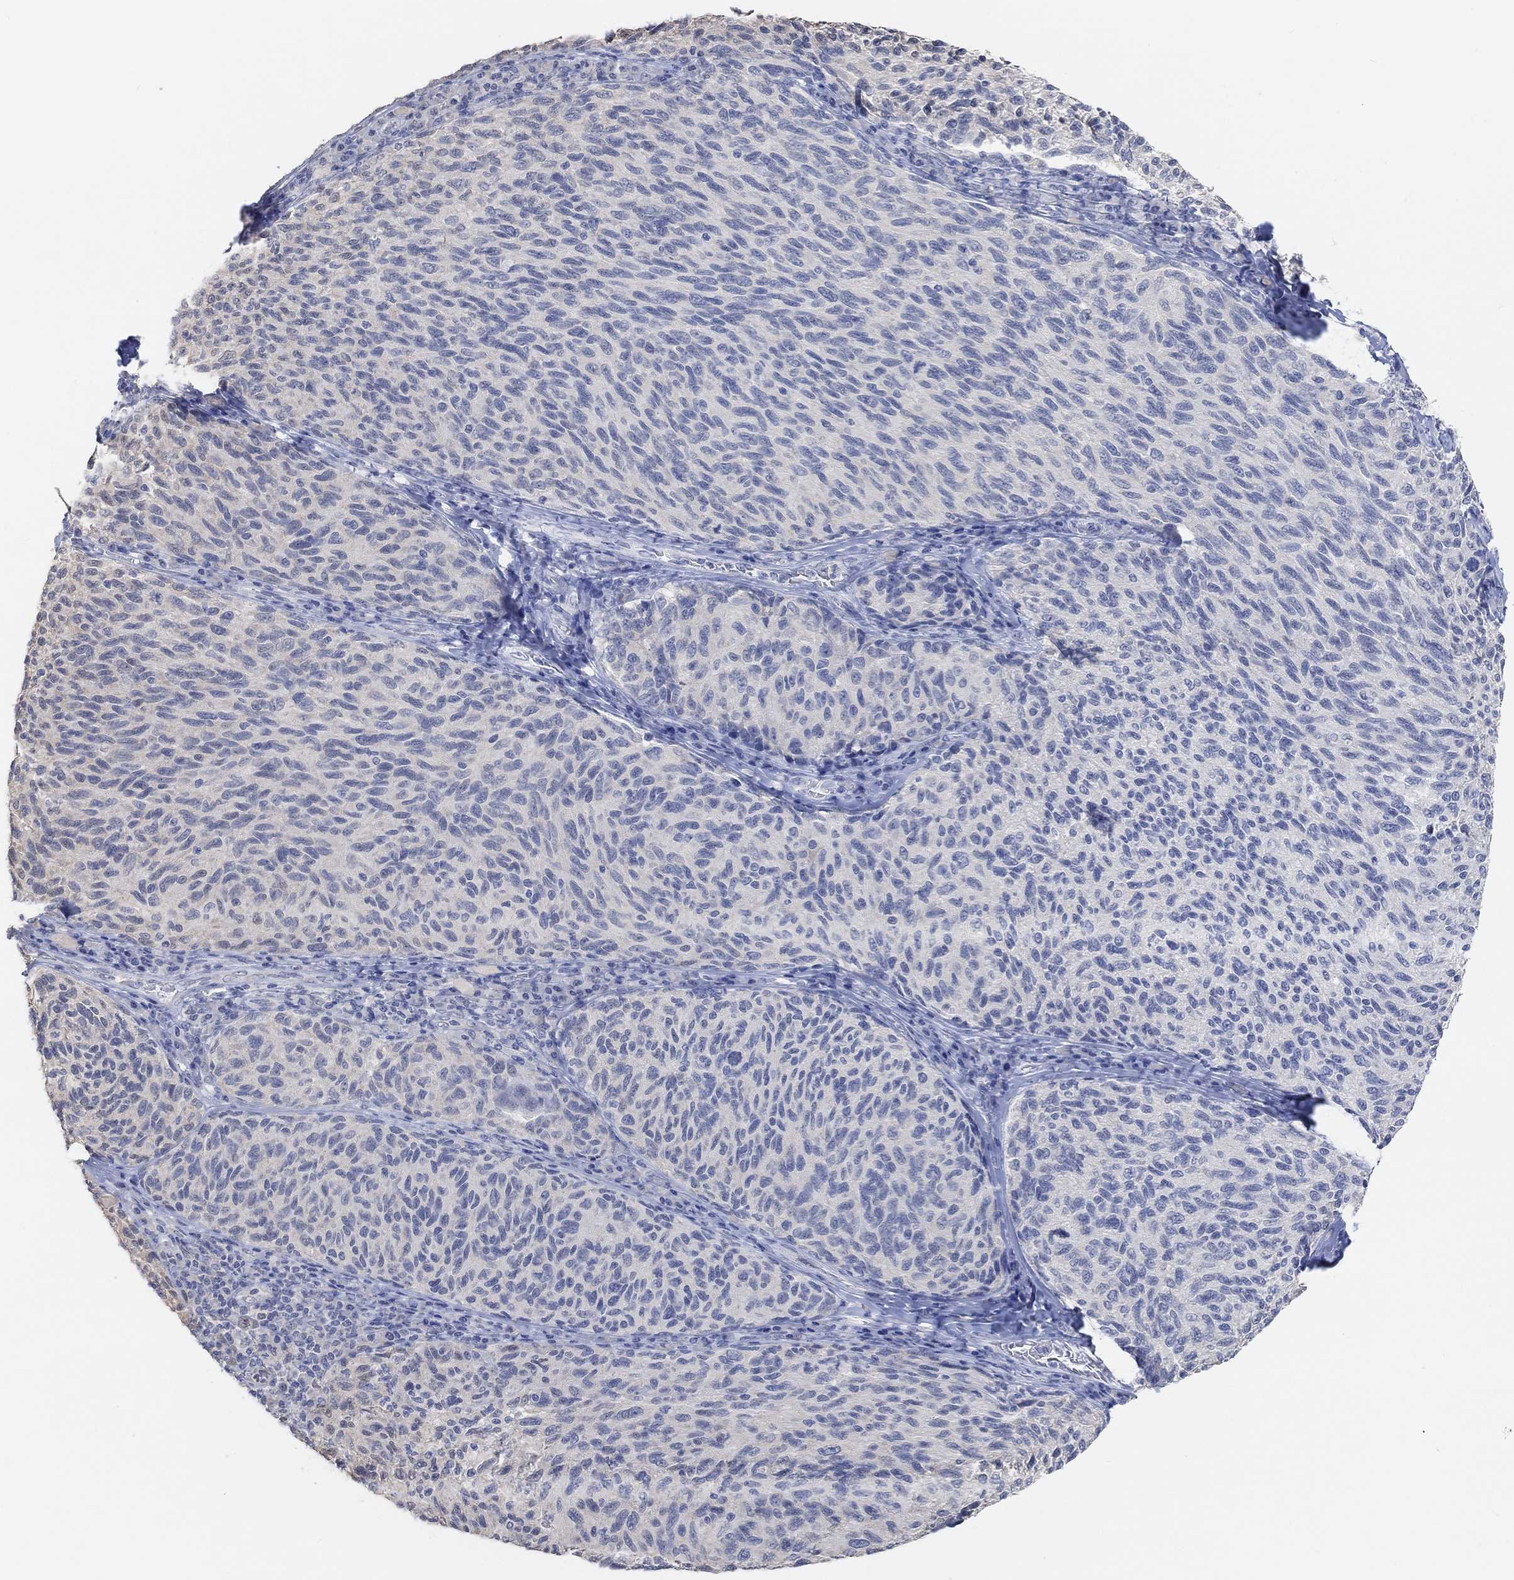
{"staining": {"intensity": "negative", "quantity": "none", "location": "none"}, "tissue": "melanoma", "cell_type": "Tumor cells", "image_type": "cancer", "snomed": [{"axis": "morphology", "description": "Malignant melanoma, NOS"}, {"axis": "topography", "description": "Skin"}], "caption": "High power microscopy histopathology image of an immunohistochemistry micrograph of melanoma, revealing no significant expression in tumor cells.", "gene": "MUC1", "patient": {"sex": "female", "age": 73}}